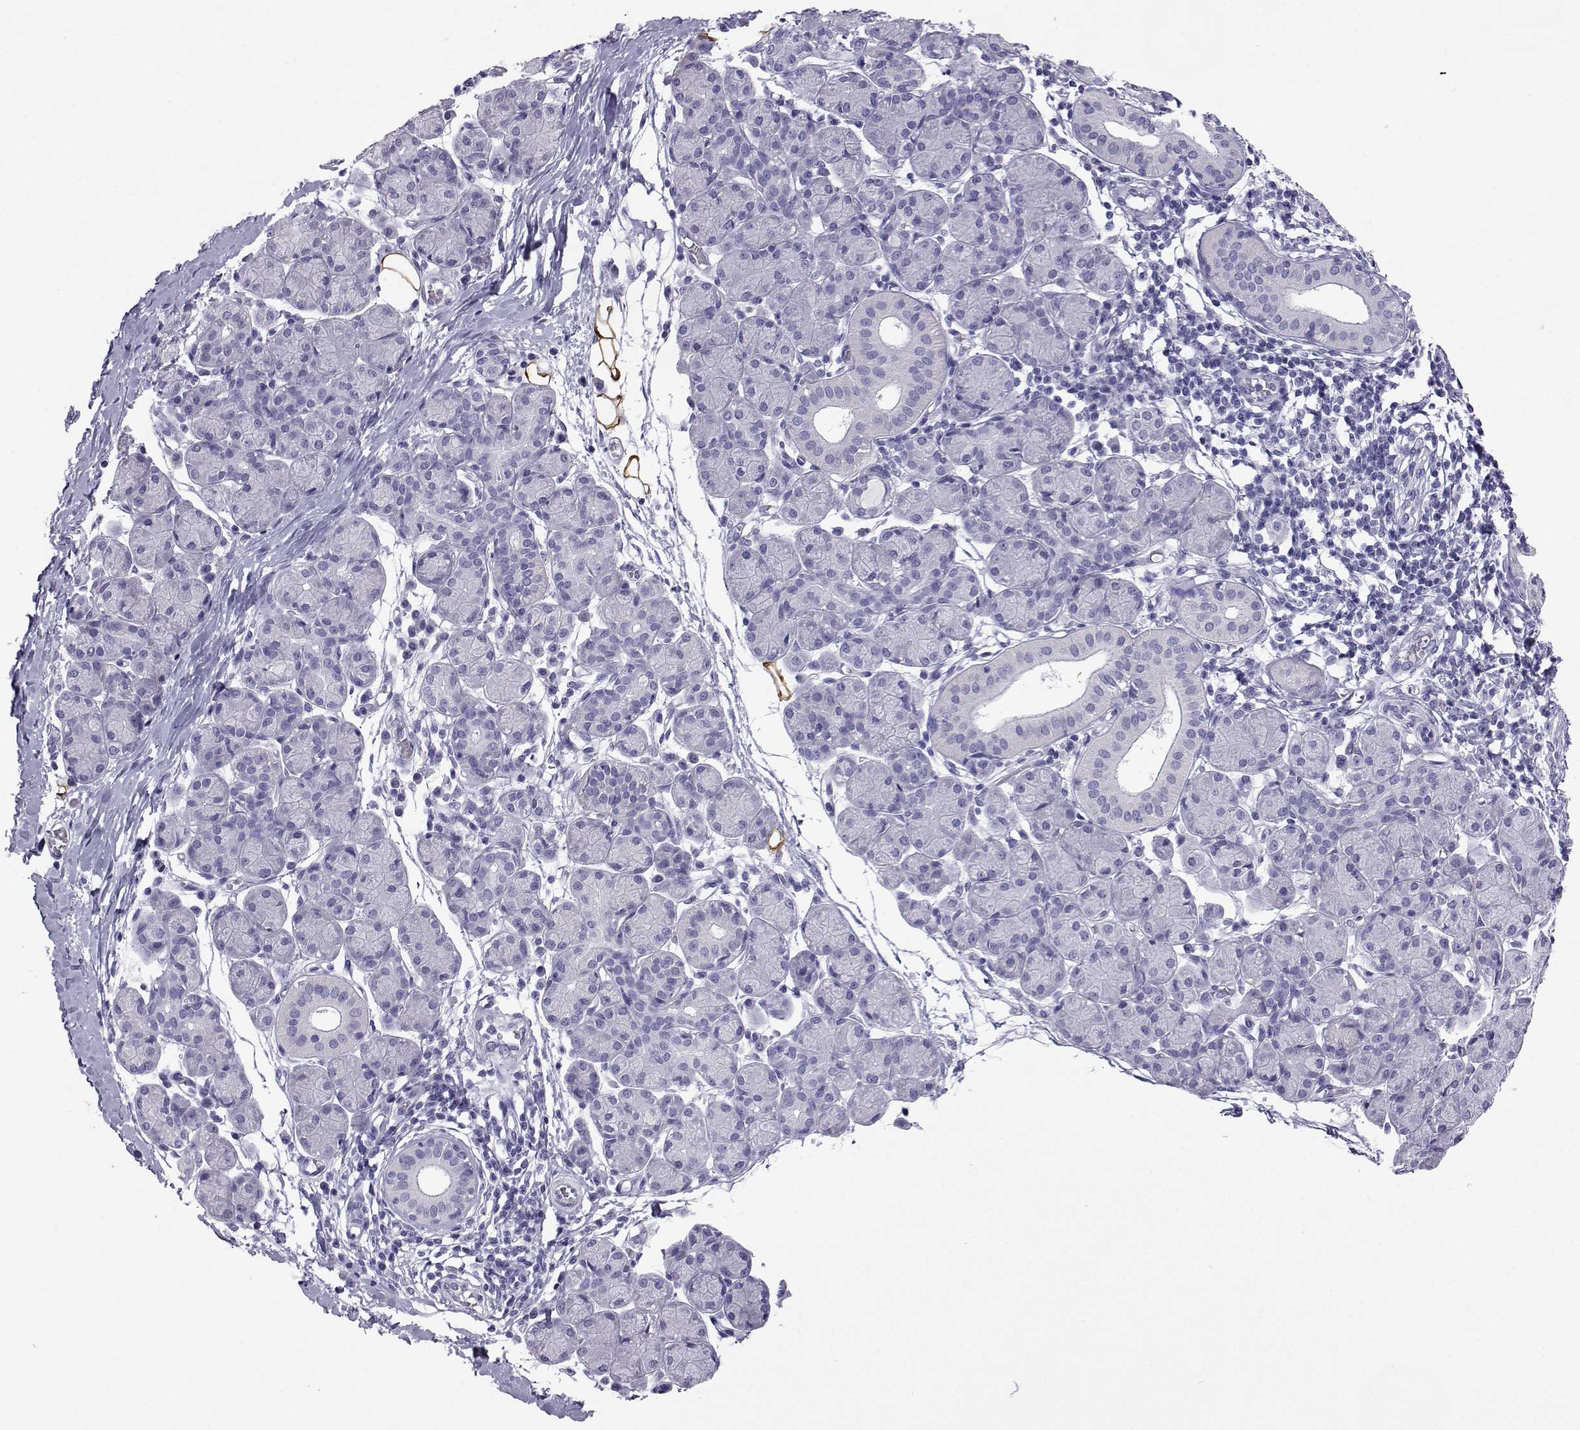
{"staining": {"intensity": "negative", "quantity": "none", "location": "none"}, "tissue": "salivary gland", "cell_type": "Glandular cells", "image_type": "normal", "snomed": [{"axis": "morphology", "description": "Normal tissue, NOS"}, {"axis": "morphology", "description": "Inflammation, NOS"}, {"axis": "topography", "description": "Lymph node"}, {"axis": "topography", "description": "Salivary gland"}], "caption": "Benign salivary gland was stained to show a protein in brown. There is no significant positivity in glandular cells. (Immunohistochemistry (ihc), brightfield microscopy, high magnification).", "gene": "PLIN4", "patient": {"sex": "male", "age": 3}}